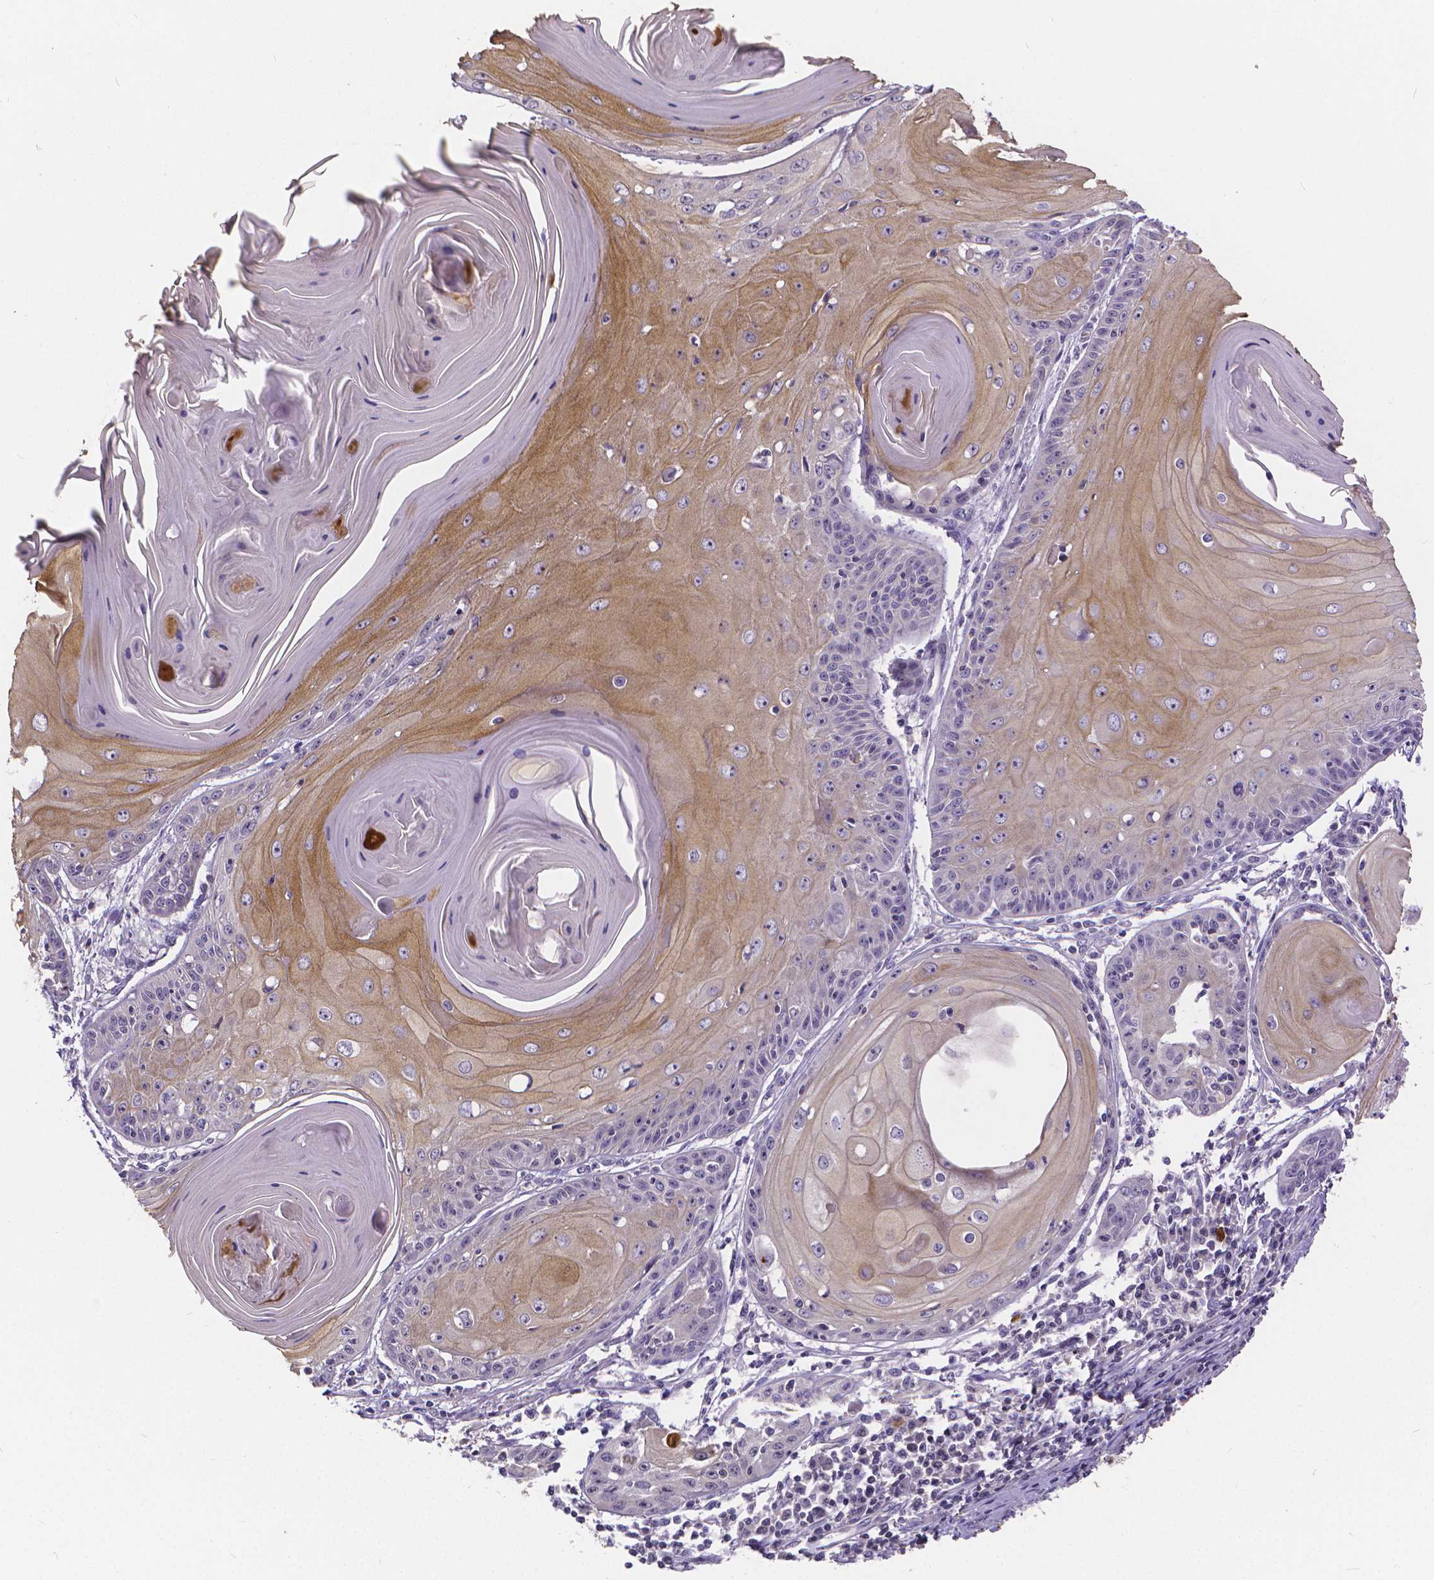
{"staining": {"intensity": "weak", "quantity": "<25%", "location": "cytoplasmic/membranous"}, "tissue": "skin cancer", "cell_type": "Tumor cells", "image_type": "cancer", "snomed": [{"axis": "morphology", "description": "Squamous cell carcinoma, NOS"}, {"axis": "topography", "description": "Skin"}, {"axis": "topography", "description": "Vulva"}], "caption": "Micrograph shows no significant protein staining in tumor cells of skin cancer.", "gene": "GLRB", "patient": {"sex": "female", "age": 85}}